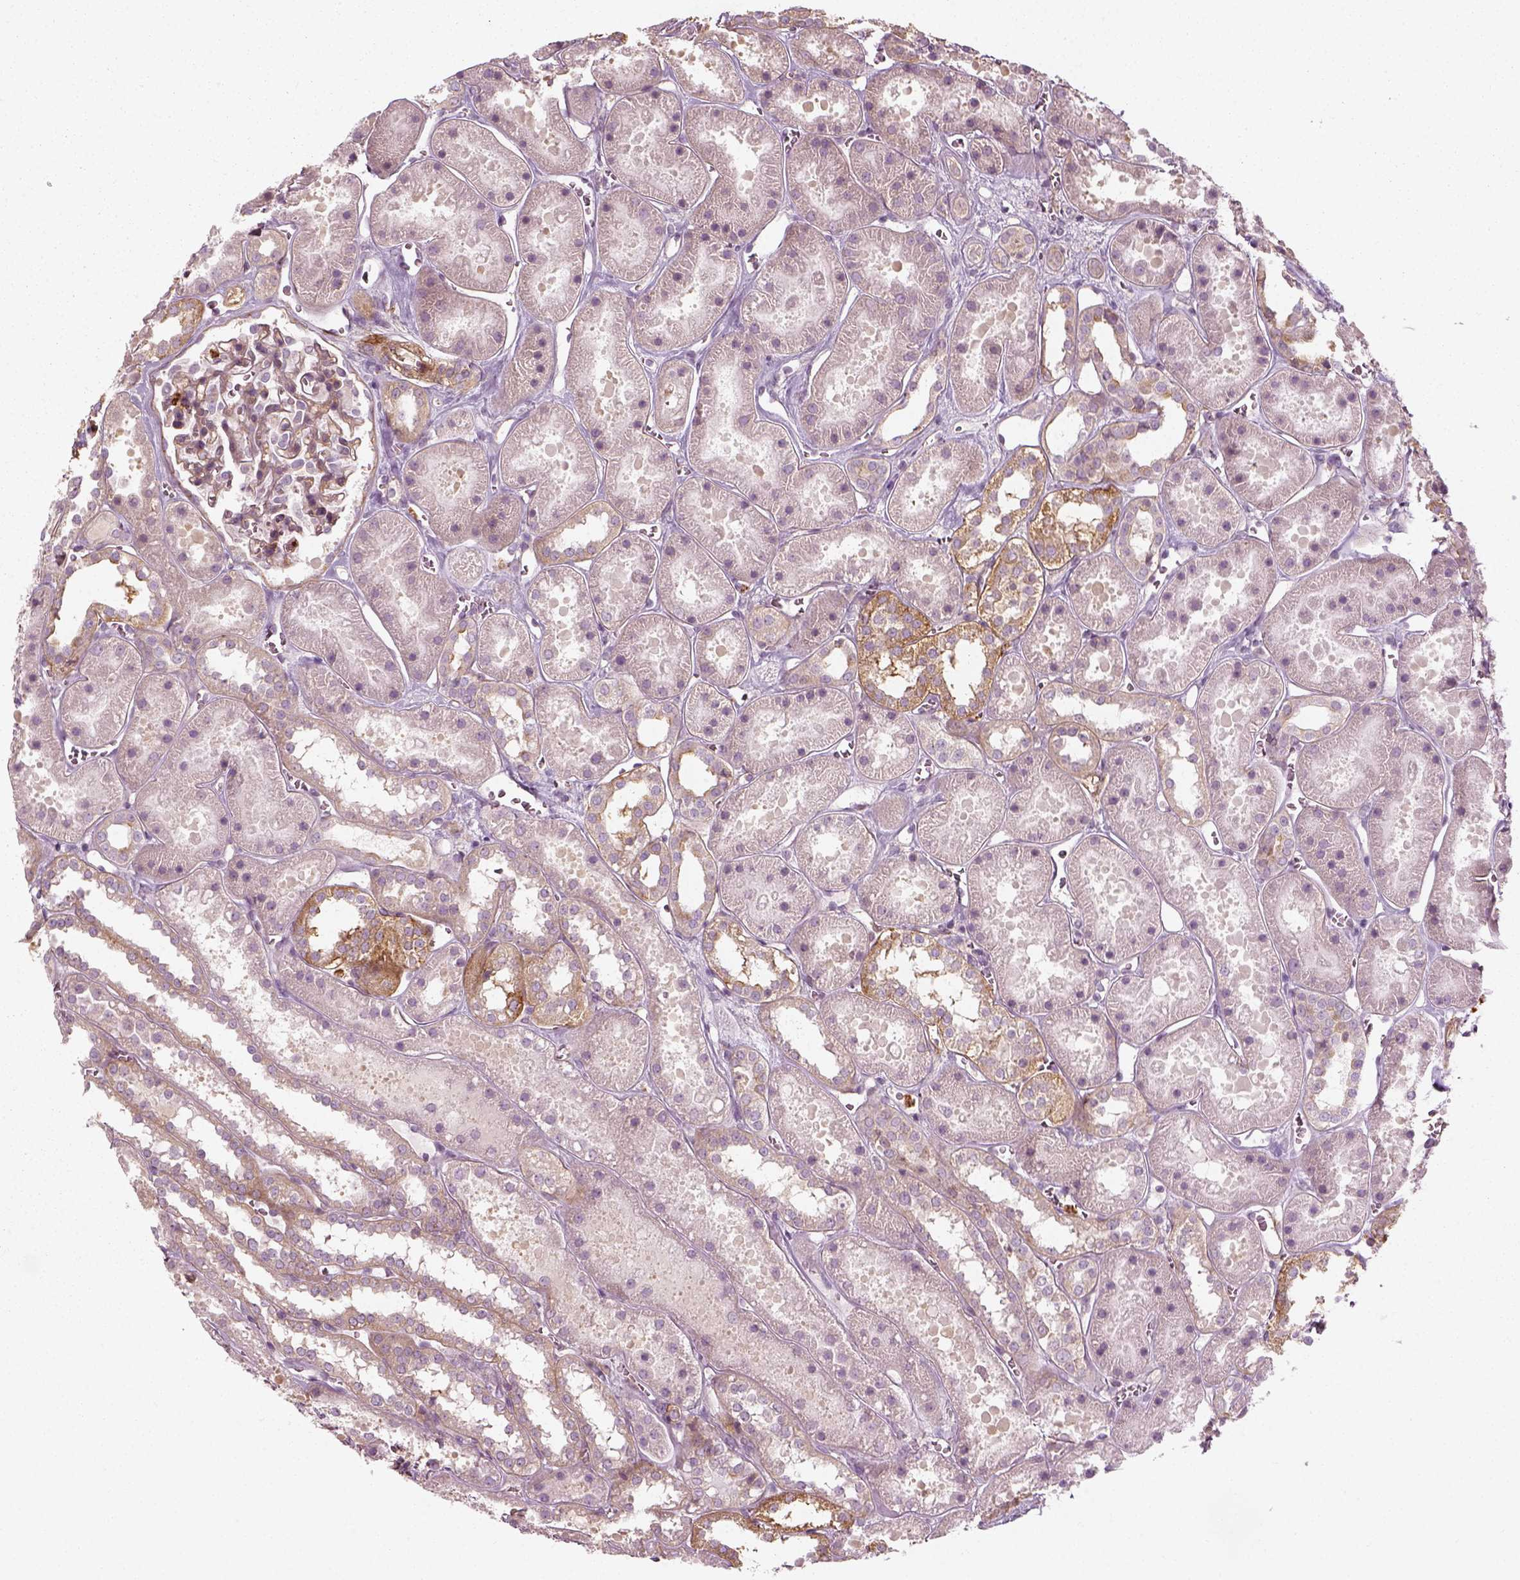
{"staining": {"intensity": "moderate", "quantity": "<25%", "location": "cytoplasmic/membranous"}, "tissue": "kidney", "cell_type": "Cells in glomeruli", "image_type": "normal", "snomed": [{"axis": "morphology", "description": "Normal tissue, NOS"}, {"axis": "topography", "description": "Kidney"}], "caption": "Moderate cytoplasmic/membranous positivity is present in approximately <25% of cells in glomeruli in unremarkable kidney.", "gene": "NPTN", "patient": {"sex": "female", "age": 41}}